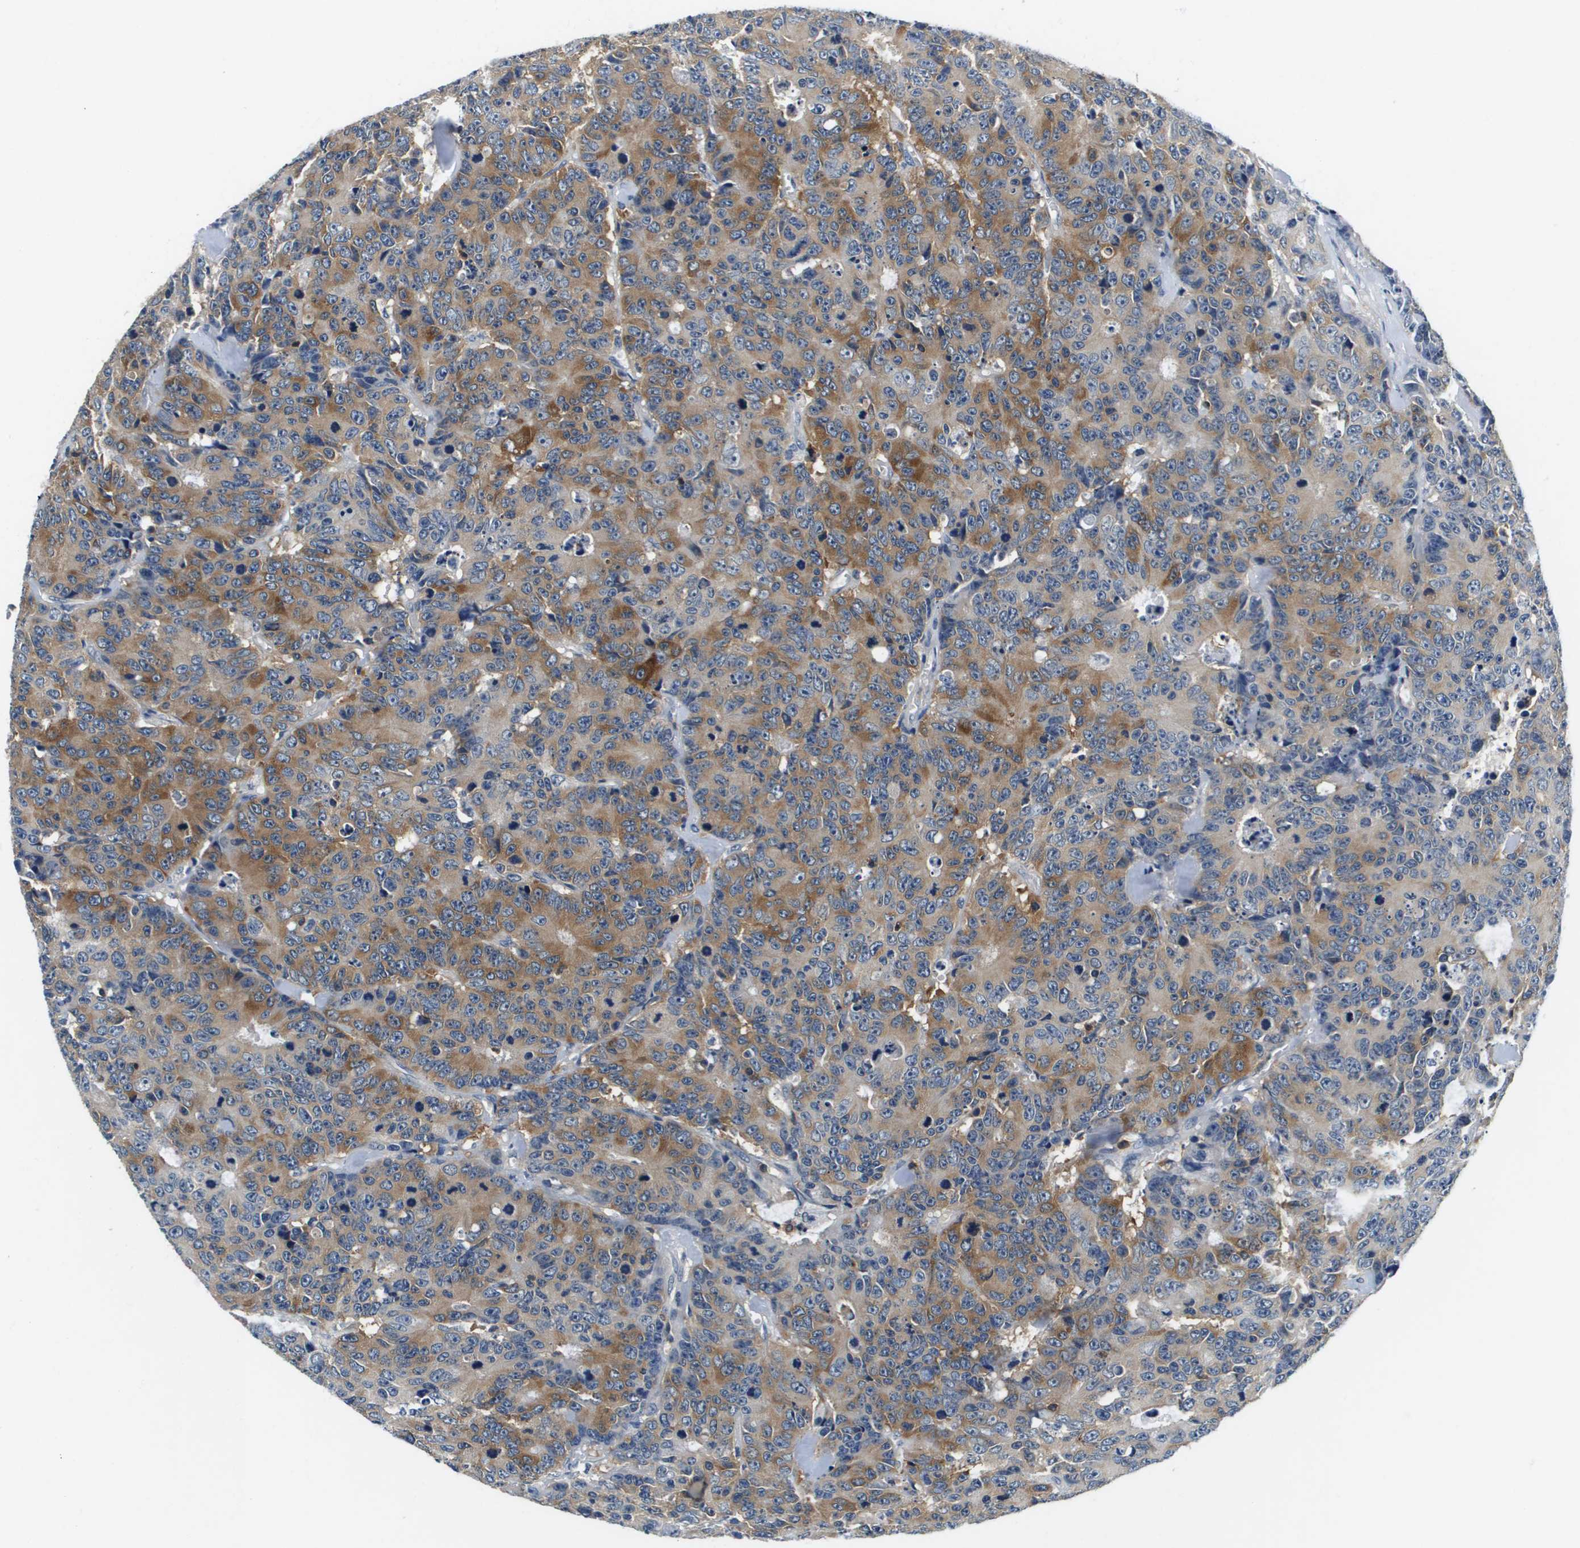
{"staining": {"intensity": "moderate", "quantity": "25%-75%", "location": "cytoplasmic/membranous"}, "tissue": "colorectal cancer", "cell_type": "Tumor cells", "image_type": "cancer", "snomed": [{"axis": "morphology", "description": "Adenocarcinoma, NOS"}, {"axis": "topography", "description": "Colon"}], "caption": "High-power microscopy captured an immunohistochemistry histopathology image of colorectal cancer, revealing moderate cytoplasmic/membranous staining in about 25%-75% of tumor cells.", "gene": "KCNQ5", "patient": {"sex": "female", "age": 86}}